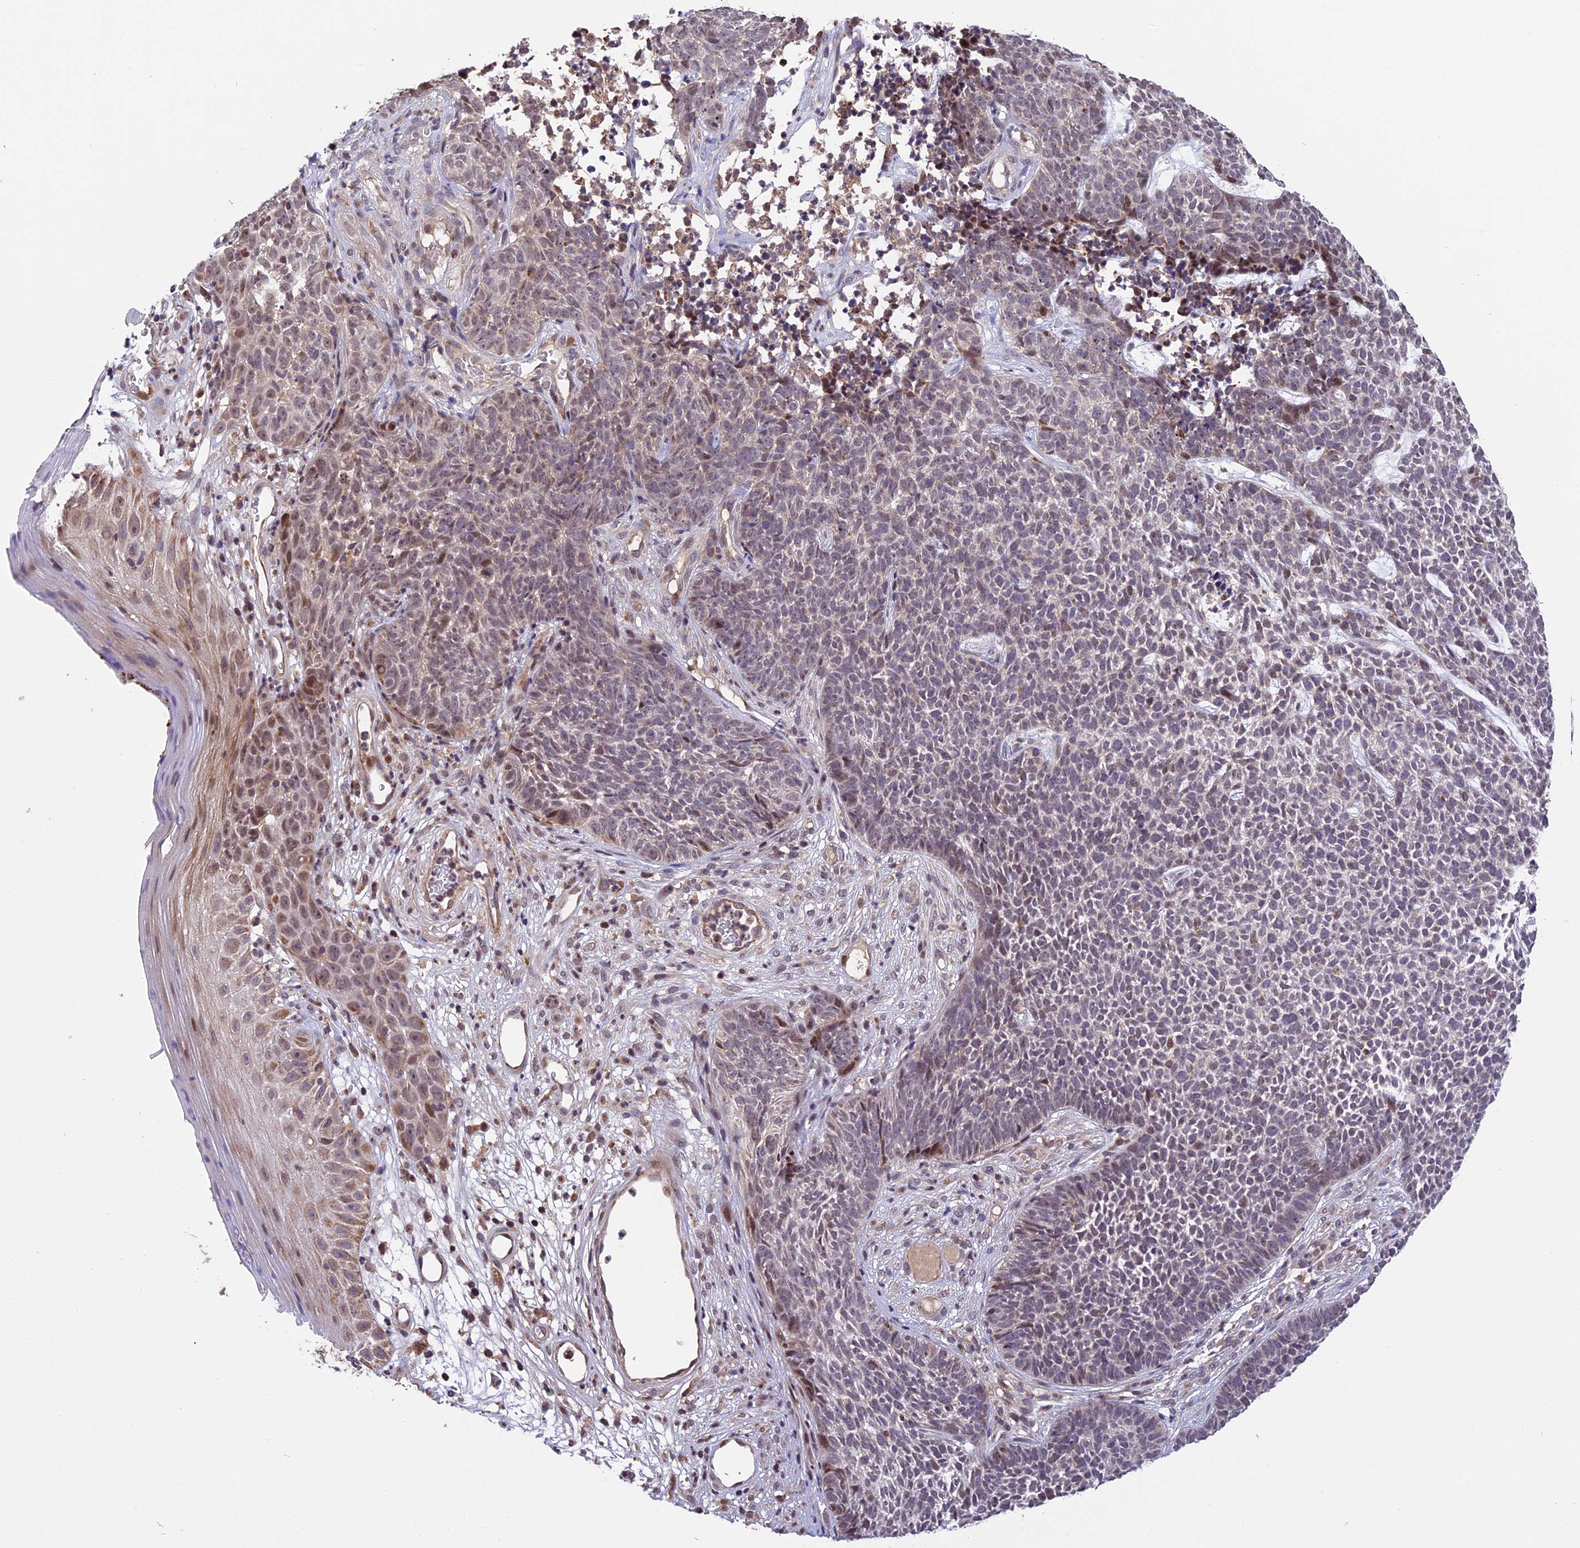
{"staining": {"intensity": "moderate", "quantity": "<25%", "location": "nuclear"}, "tissue": "skin cancer", "cell_type": "Tumor cells", "image_type": "cancer", "snomed": [{"axis": "morphology", "description": "Basal cell carcinoma"}, {"axis": "topography", "description": "Skin"}], "caption": "The histopathology image displays immunohistochemical staining of skin cancer (basal cell carcinoma). There is moderate nuclear staining is seen in about <25% of tumor cells. (DAB (3,3'-diaminobenzidine) IHC, brown staining for protein, blue staining for nuclei).", "gene": "RERGL", "patient": {"sex": "female", "age": 84}}